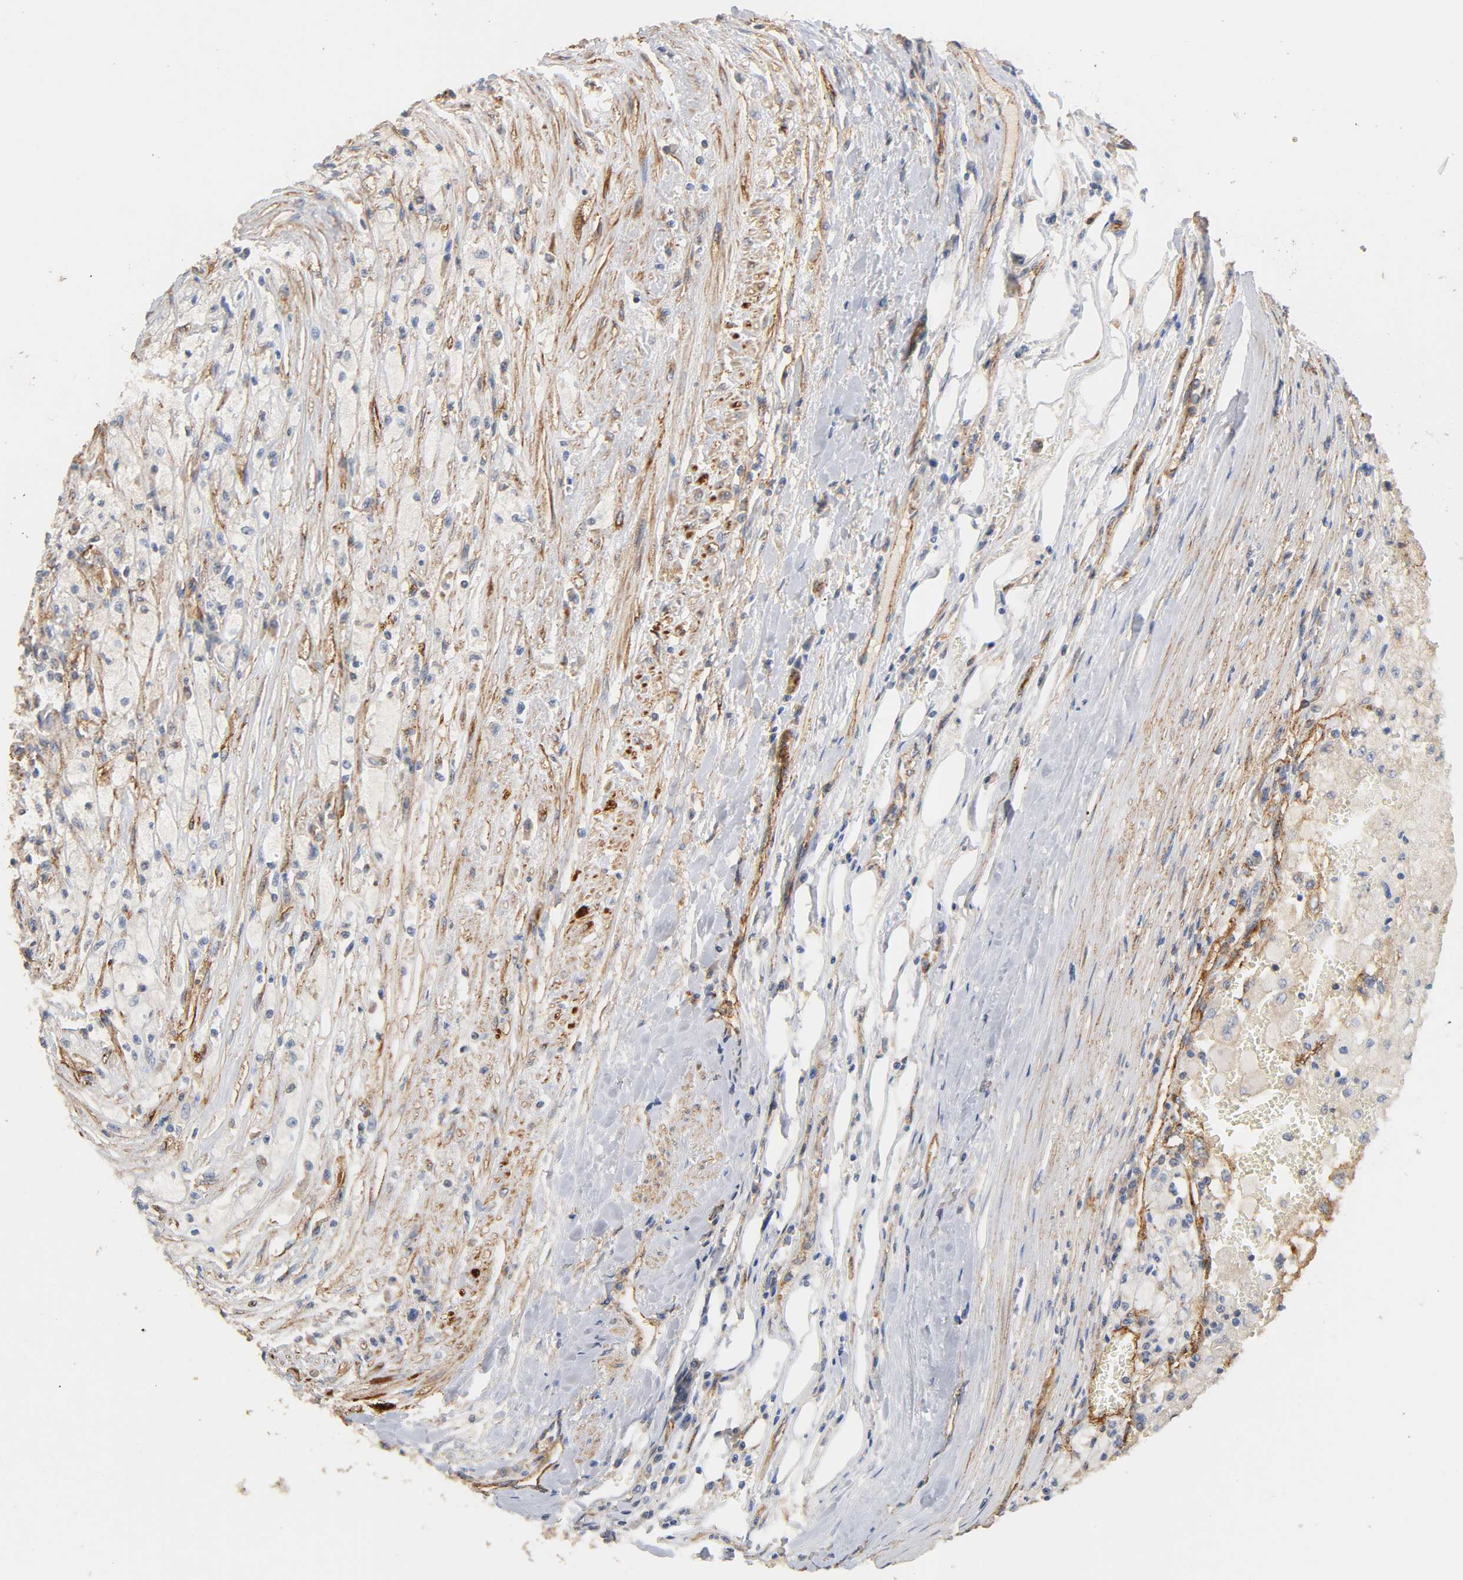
{"staining": {"intensity": "weak", "quantity": "<25%", "location": "cytoplasmic/membranous"}, "tissue": "renal cancer", "cell_type": "Tumor cells", "image_type": "cancer", "snomed": [{"axis": "morphology", "description": "Normal tissue, NOS"}, {"axis": "morphology", "description": "Adenocarcinoma, NOS"}, {"axis": "topography", "description": "Kidney"}], "caption": "This is an immunohistochemistry photomicrograph of human renal cancer (adenocarcinoma). There is no positivity in tumor cells.", "gene": "IFITM3", "patient": {"sex": "male", "age": 71}}